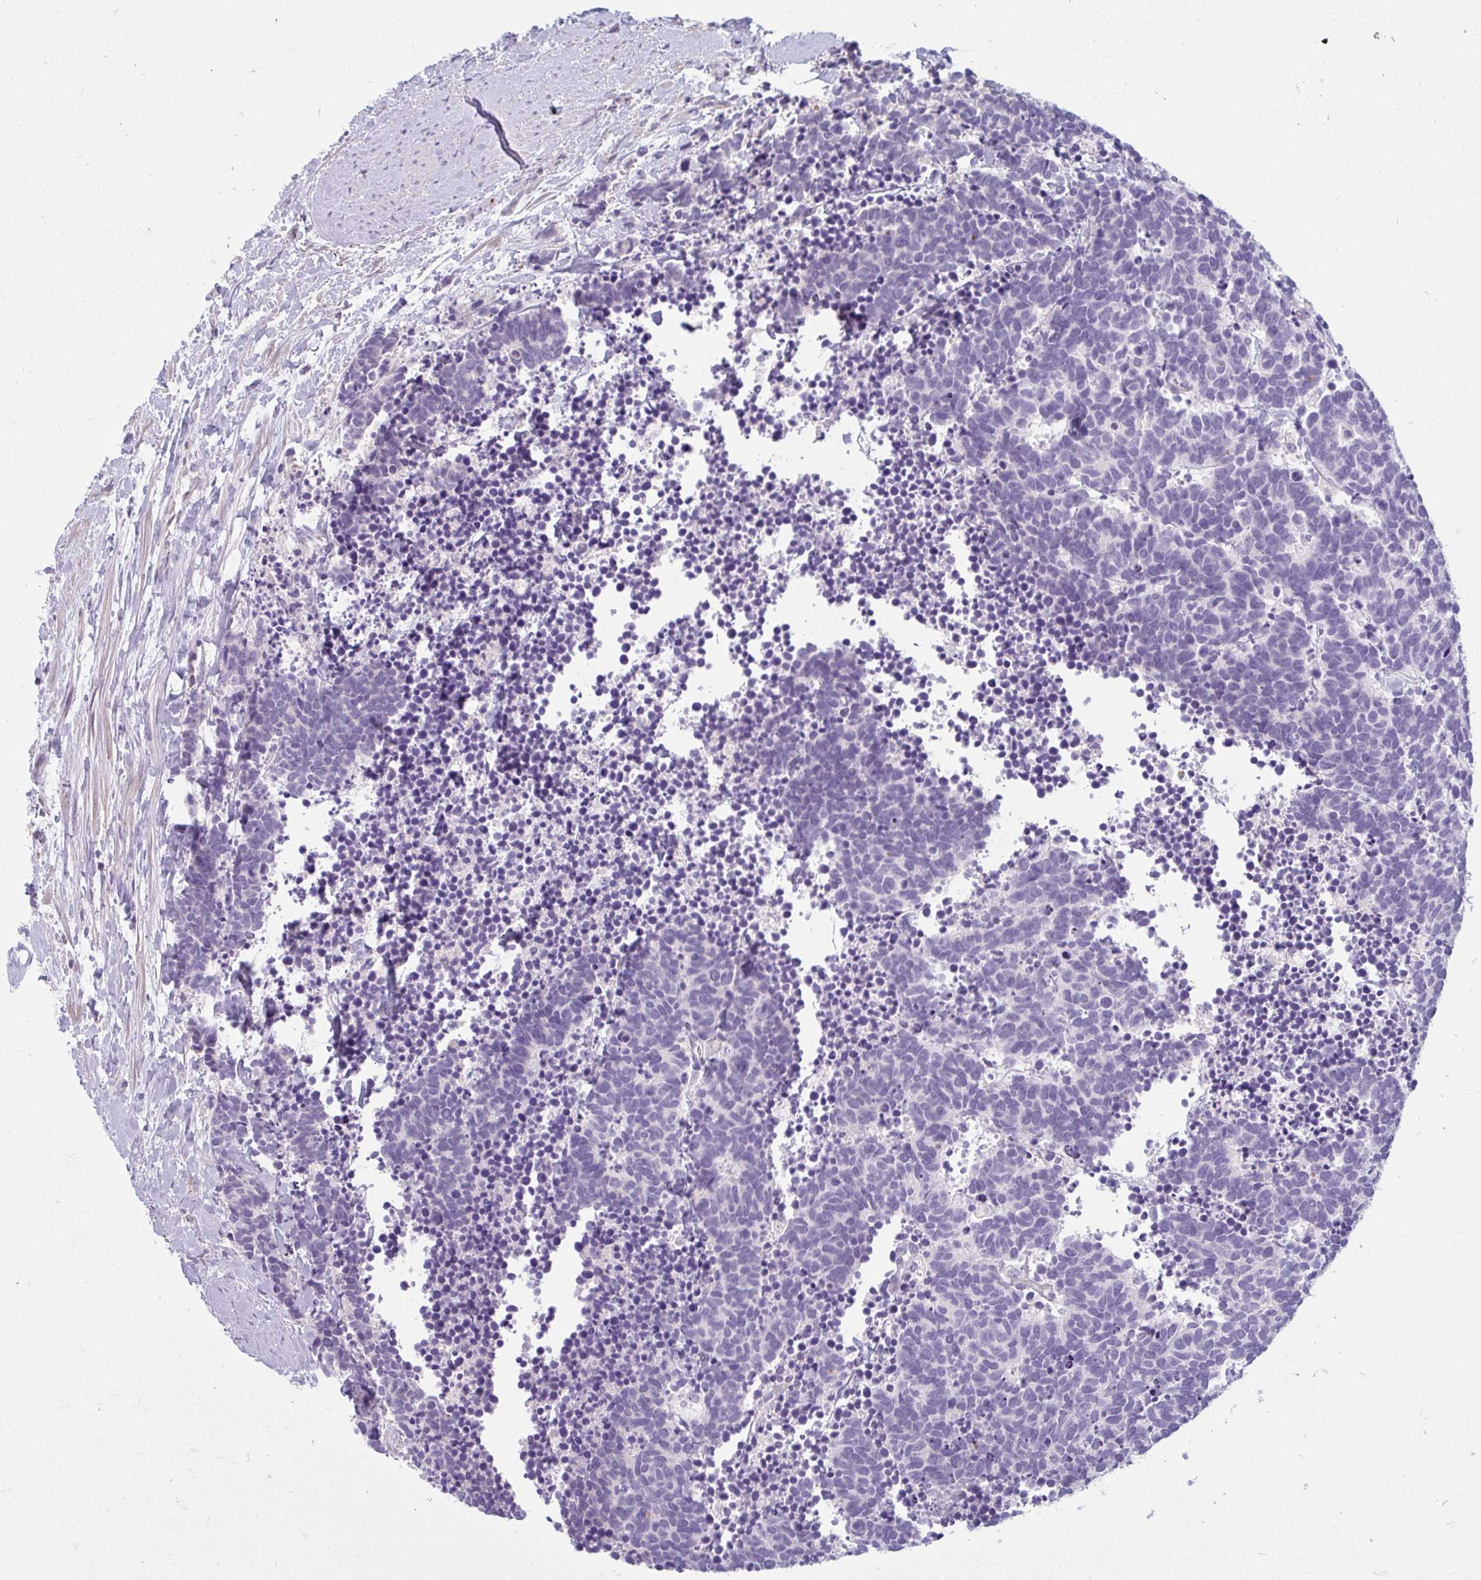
{"staining": {"intensity": "negative", "quantity": "none", "location": "none"}, "tissue": "carcinoid", "cell_type": "Tumor cells", "image_type": "cancer", "snomed": [{"axis": "morphology", "description": "Carcinoma, NOS"}, {"axis": "morphology", "description": "Carcinoid, malignant, NOS"}, {"axis": "topography", "description": "Prostate"}], "caption": "Immunohistochemistry (IHC) photomicrograph of human carcinoma stained for a protein (brown), which shows no staining in tumor cells.", "gene": "CDH19", "patient": {"sex": "male", "age": 57}}